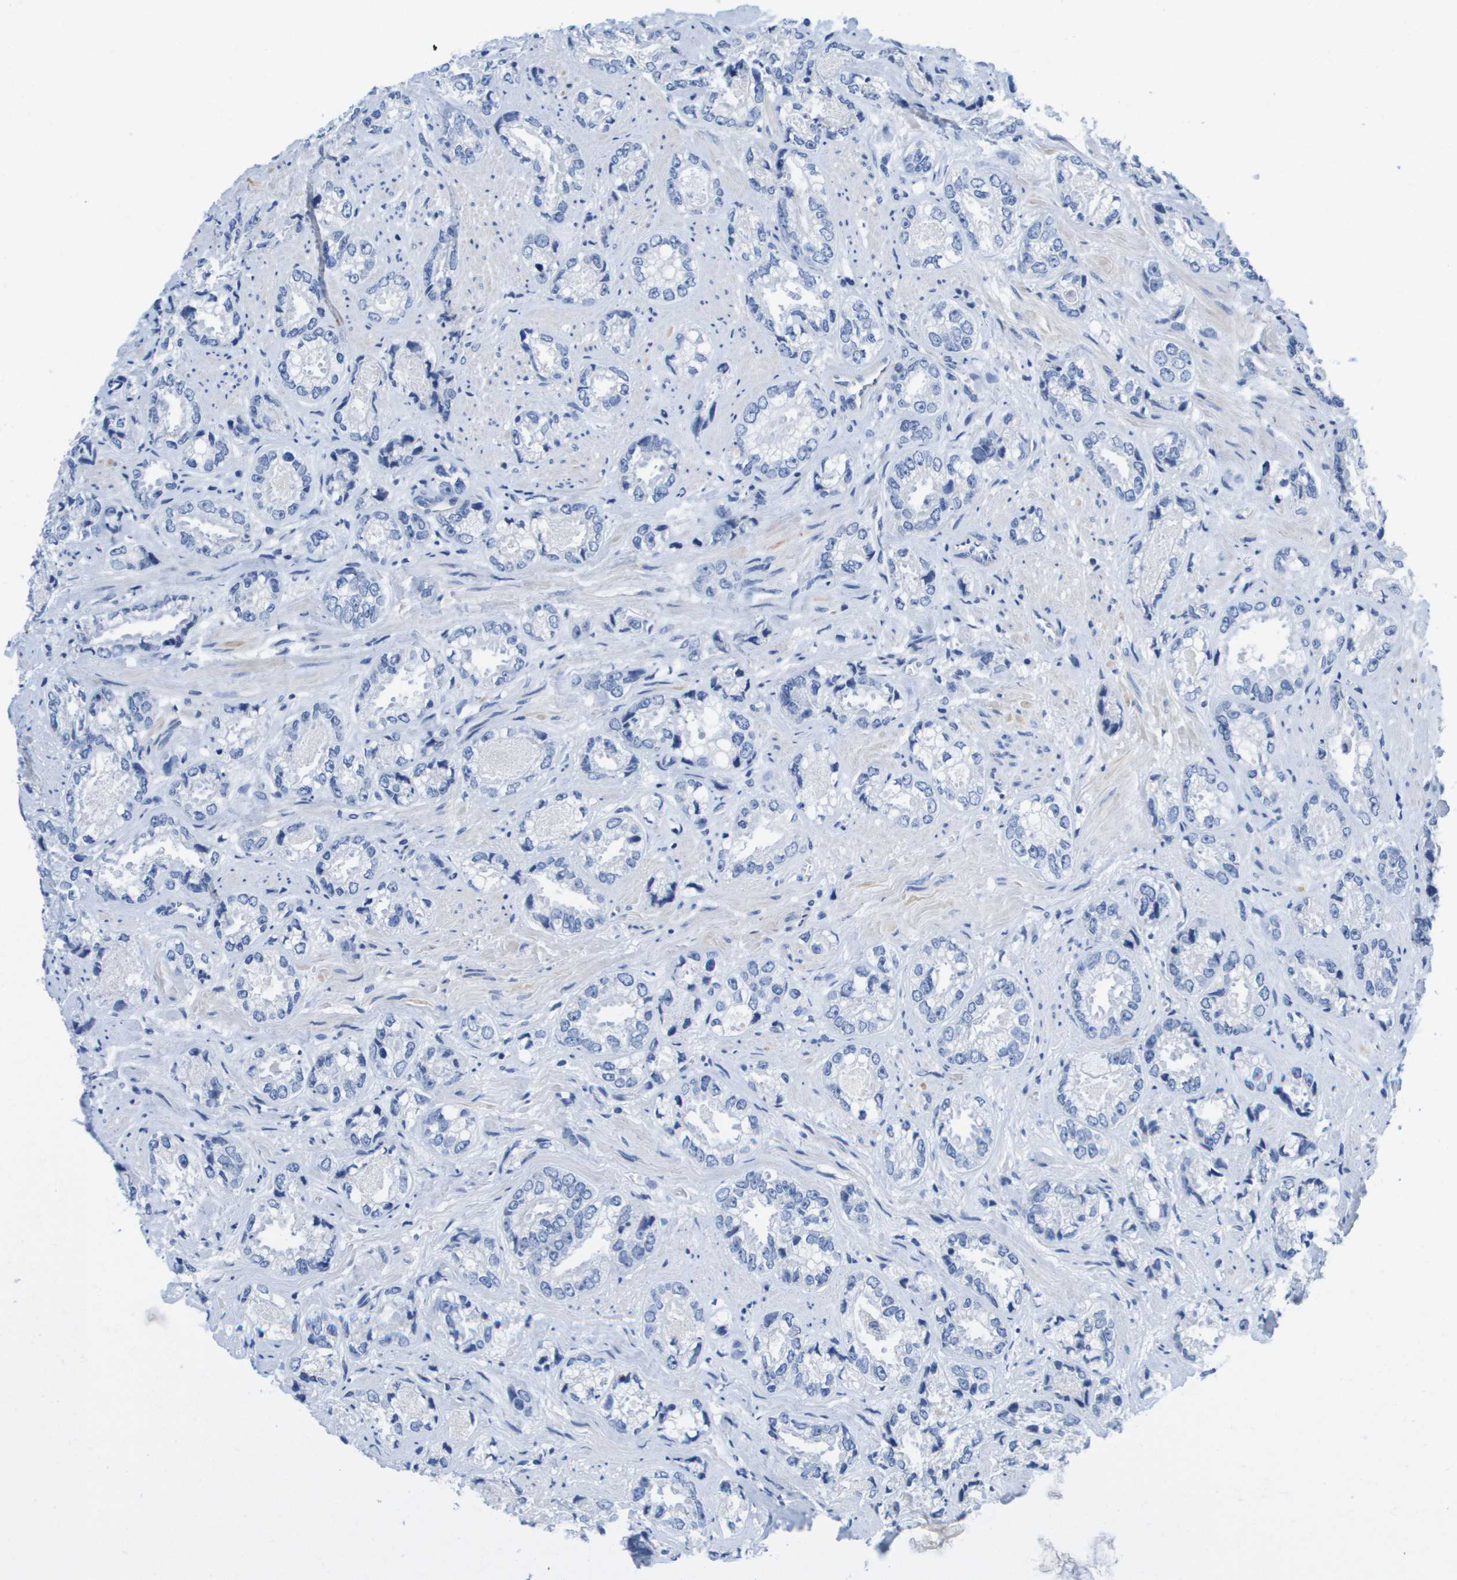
{"staining": {"intensity": "negative", "quantity": "none", "location": "none"}, "tissue": "prostate cancer", "cell_type": "Tumor cells", "image_type": "cancer", "snomed": [{"axis": "morphology", "description": "Adenocarcinoma, High grade"}, {"axis": "topography", "description": "Prostate"}], "caption": "A high-resolution histopathology image shows IHC staining of prostate high-grade adenocarcinoma, which exhibits no significant expression in tumor cells.", "gene": "APOA1", "patient": {"sex": "male", "age": 61}}